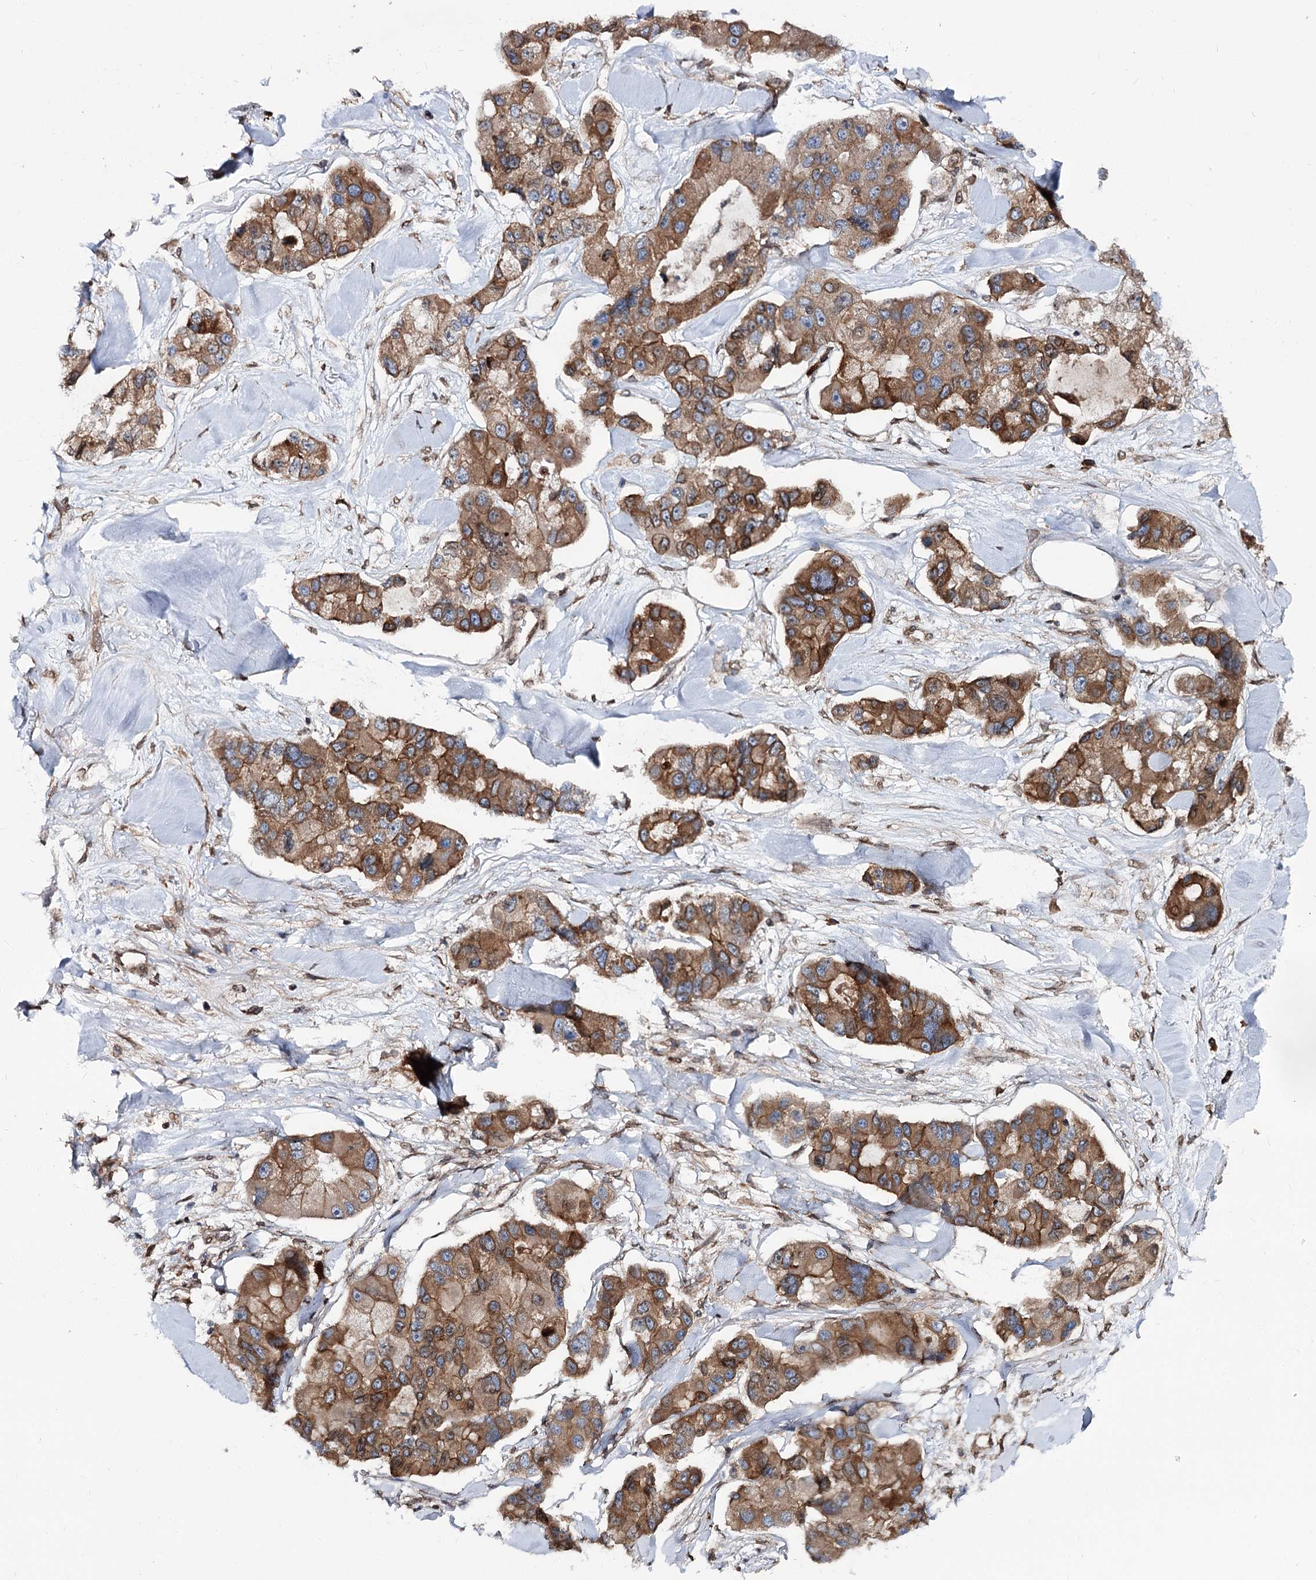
{"staining": {"intensity": "moderate", "quantity": ">75%", "location": "cytoplasmic/membranous"}, "tissue": "lung cancer", "cell_type": "Tumor cells", "image_type": "cancer", "snomed": [{"axis": "morphology", "description": "Adenocarcinoma, NOS"}, {"axis": "topography", "description": "Lung"}], "caption": "DAB (3,3'-diaminobenzidine) immunohistochemical staining of lung adenocarcinoma demonstrates moderate cytoplasmic/membranous protein expression in about >75% of tumor cells. (brown staining indicates protein expression, while blue staining denotes nuclei).", "gene": "FGFR1OP2", "patient": {"sex": "female", "age": 54}}